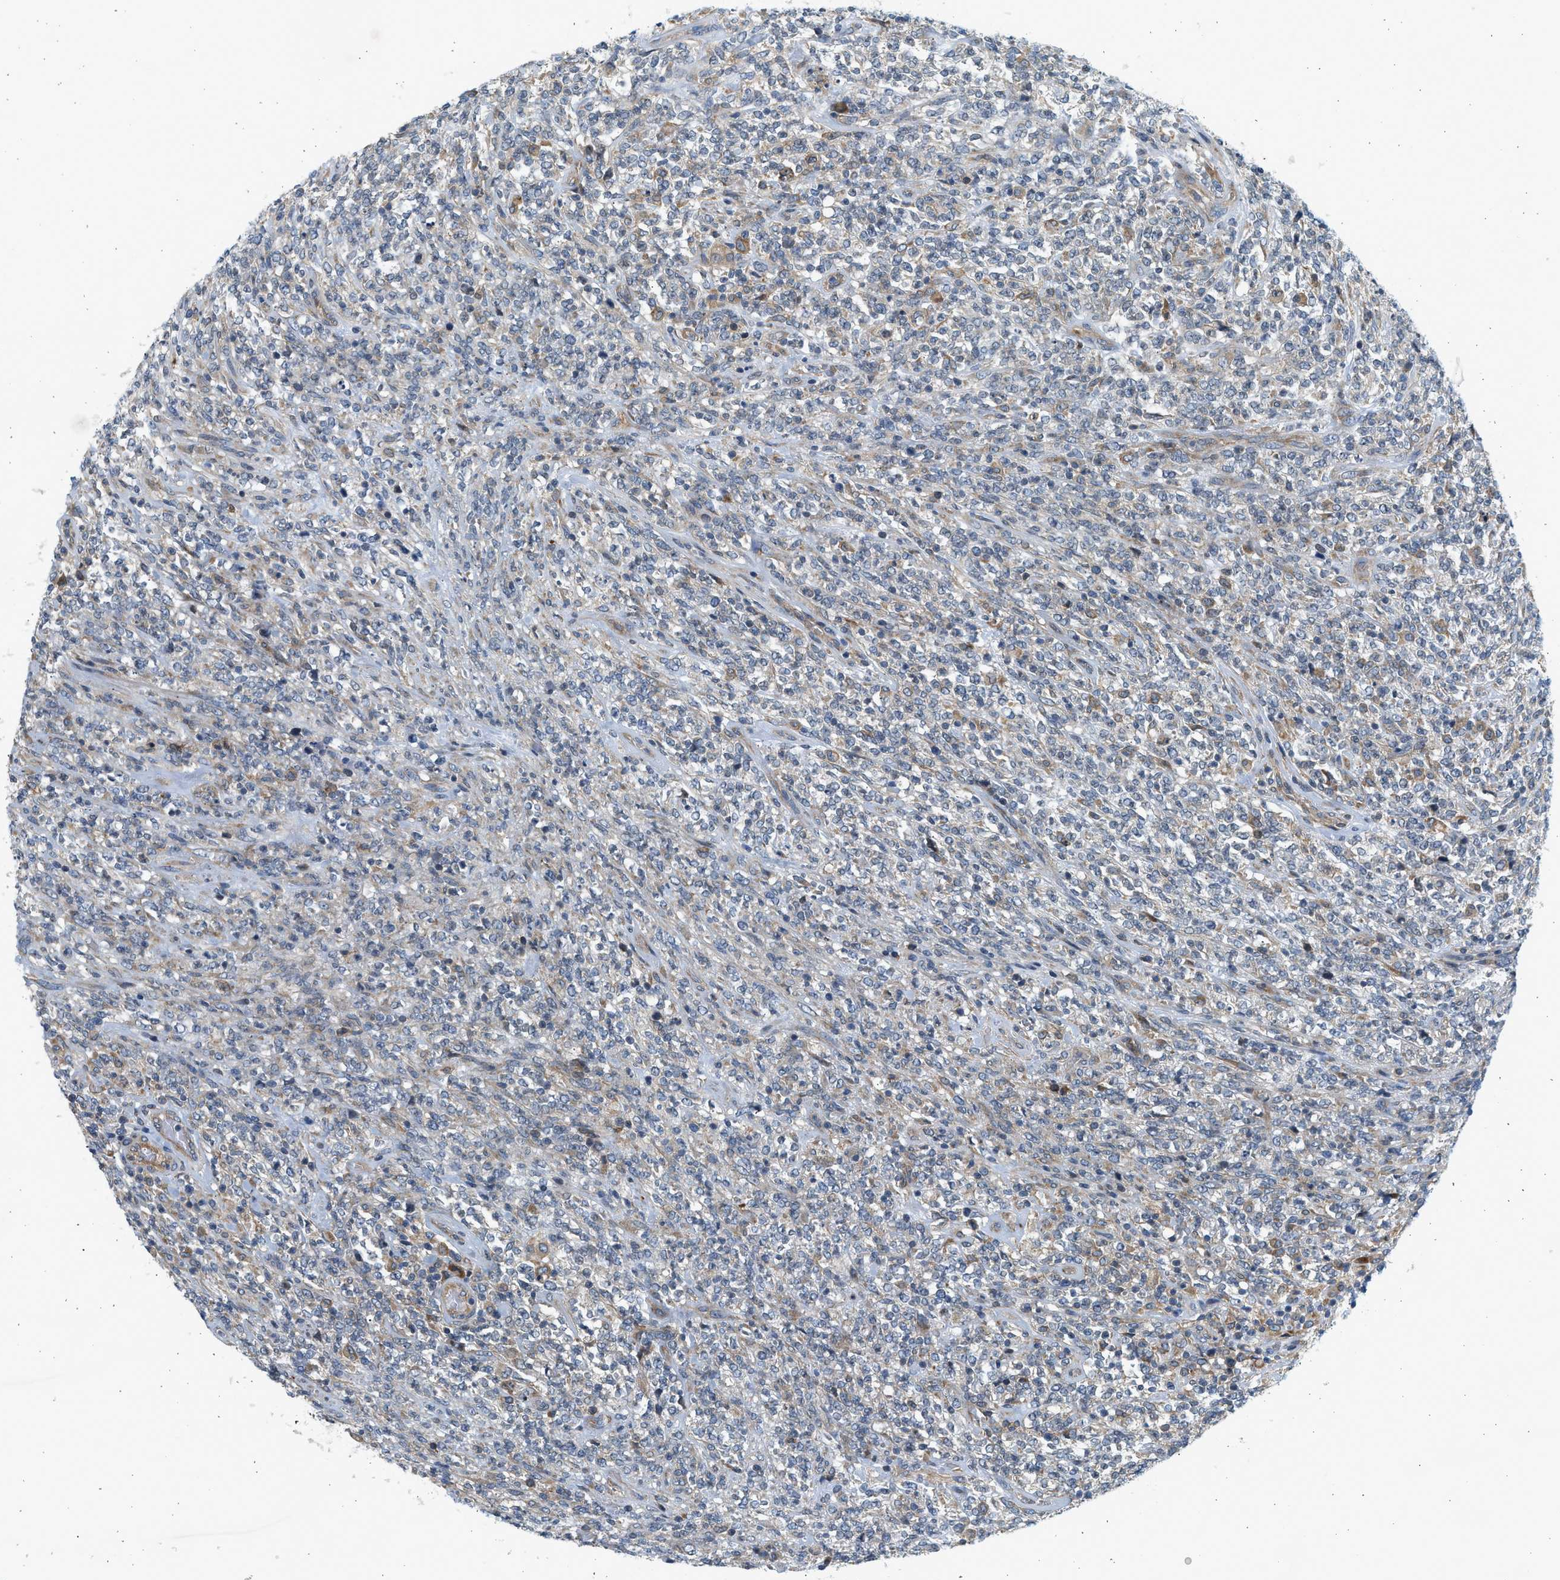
{"staining": {"intensity": "negative", "quantity": "none", "location": "none"}, "tissue": "lymphoma", "cell_type": "Tumor cells", "image_type": "cancer", "snomed": [{"axis": "morphology", "description": "Malignant lymphoma, non-Hodgkin's type, High grade"}, {"axis": "topography", "description": "Soft tissue"}], "caption": "Immunohistochemical staining of human high-grade malignant lymphoma, non-Hodgkin's type displays no significant expression in tumor cells. (Brightfield microscopy of DAB IHC at high magnification).", "gene": "KDELR2", "patient": {"sex": "male", "age": 18}}